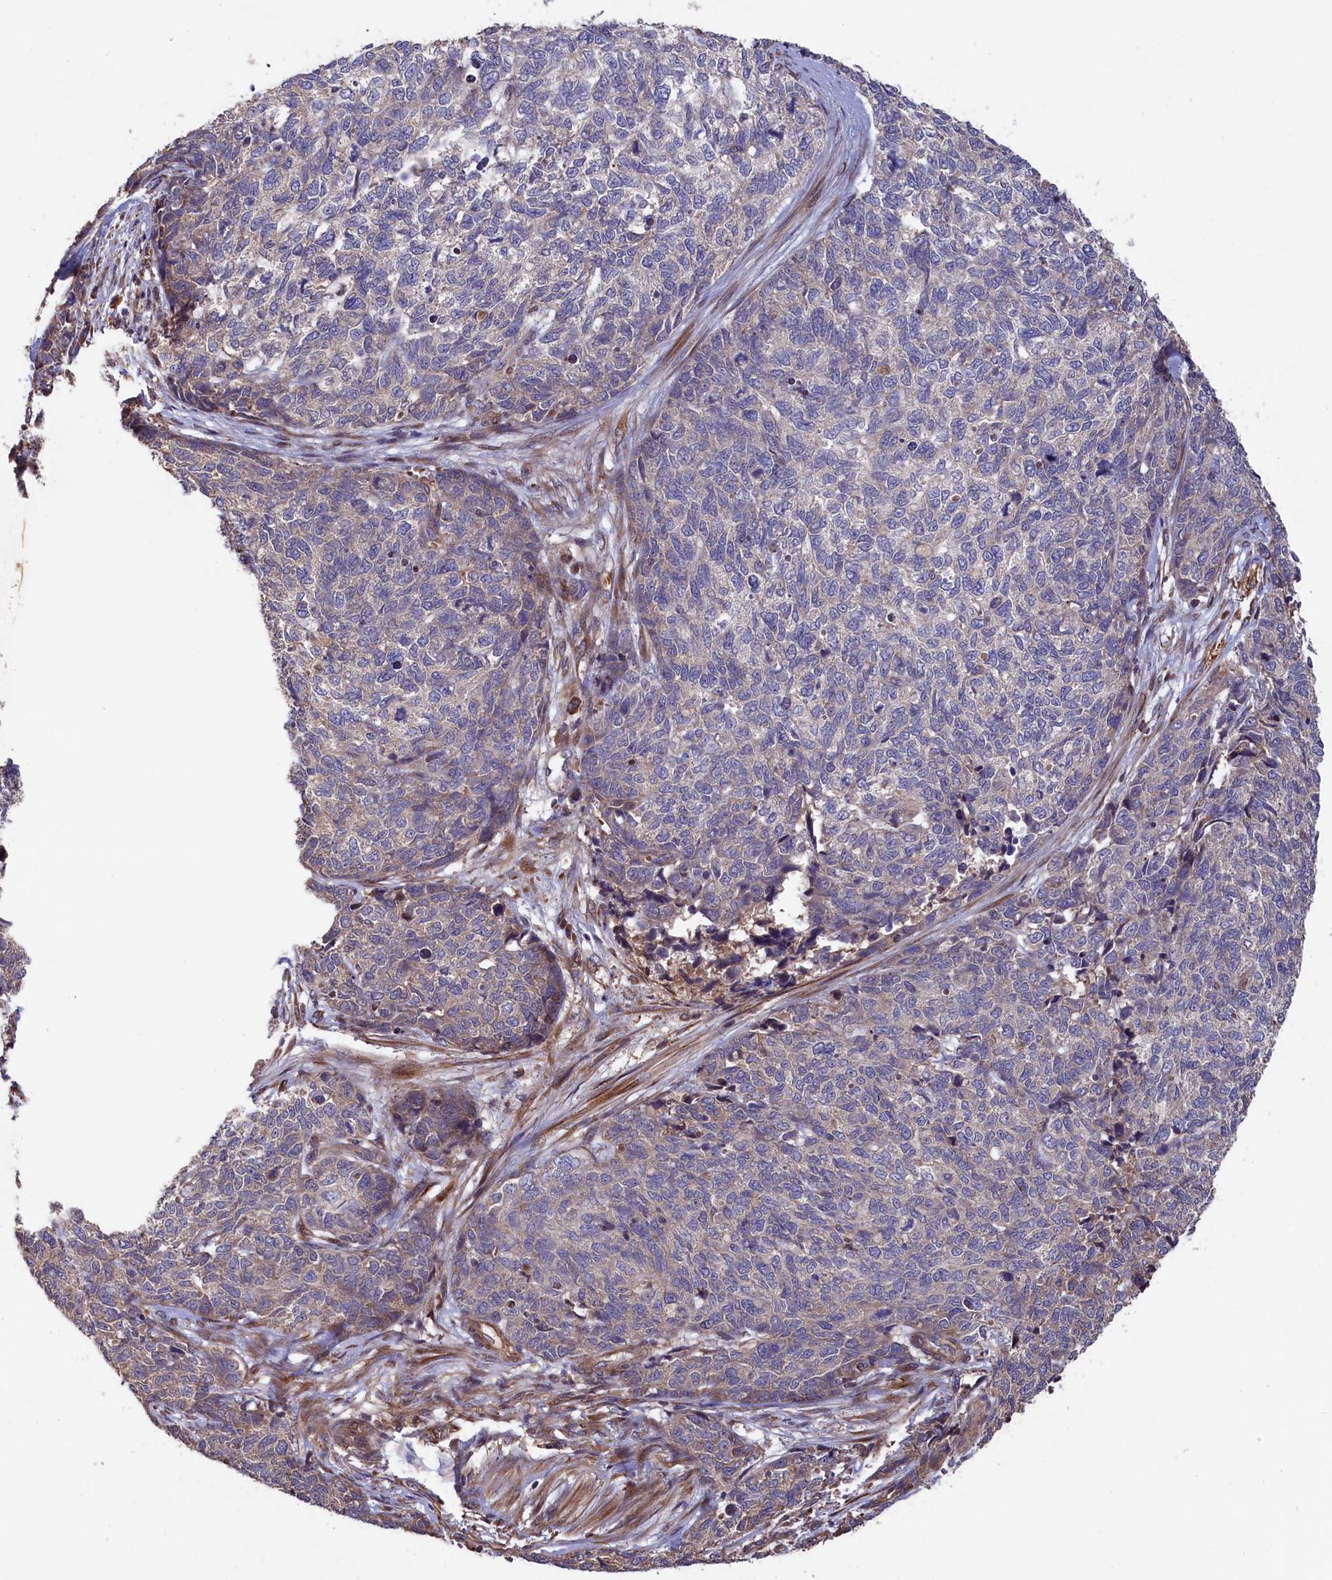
{"staining": {"intensity": "negative", "quantity": "none", "location": "none"}, "tissue": "cervical cancer", "cell_type": "Tumor cells", "image_type": "cancer", "snomed": [{"axis": "morphology", "description": "Squamous cell carcinoma, NOS"}, {"axis": "topography", "description": "Cervix"}], "caption": "This is an IHC photomicrograph of human squamous cell carcinoma (cervical). There is no staining in tumor cells.", "gene": "GREB1L", "patient": {"sex": "female", "age": 63}}